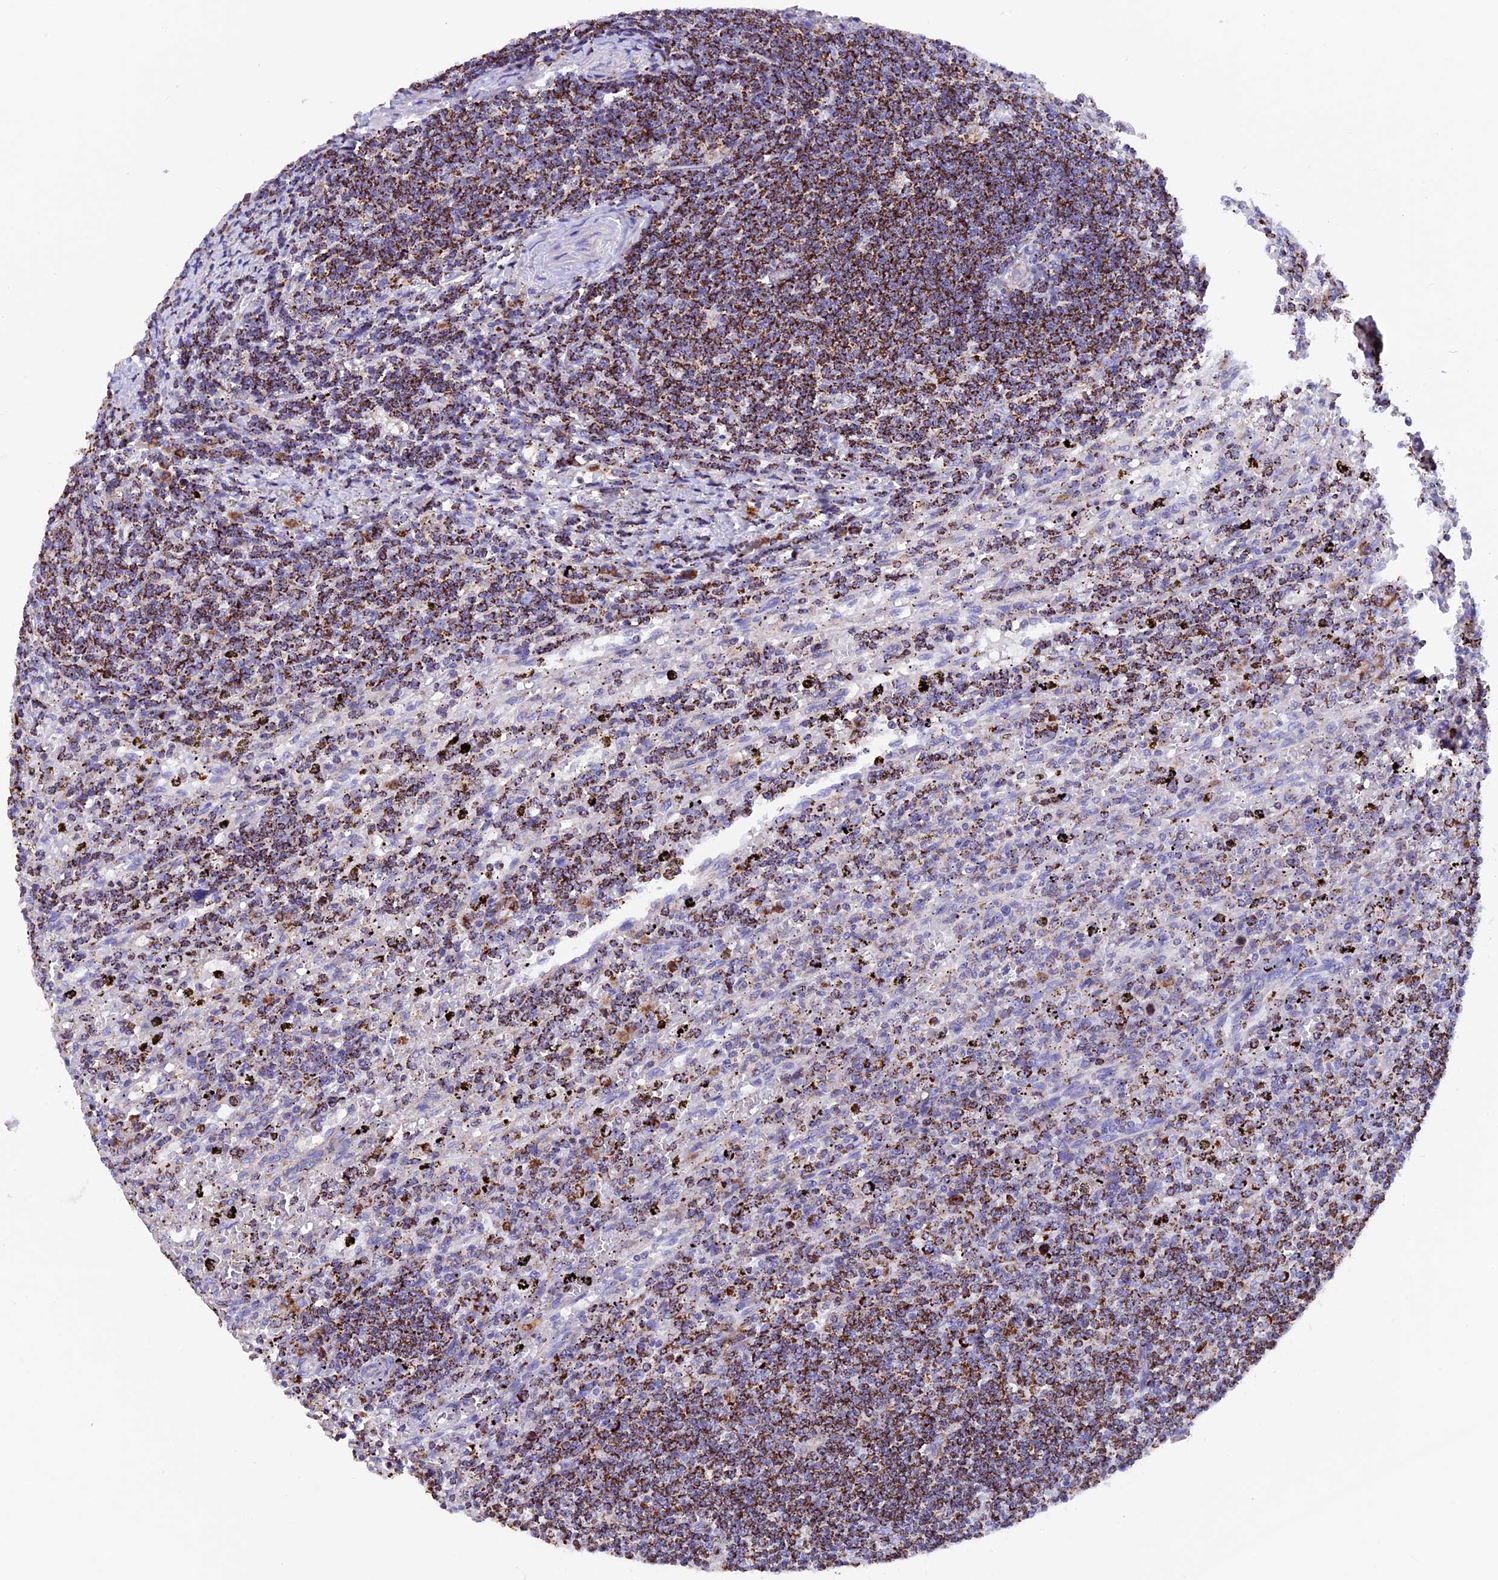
{"staining": {"intensity": "moderate", "quantity": ">75%", "location": "cytoplasmic/membranous"}, "tissue": "lymphoma", "cell_type": "Tumor cells", "image_type": "cancer", "snomed": [{"axis": "morphology", "description": "Malignant lymphoma, non-Hodgkin's type, Low grade"}, {"axis": "topography", "description": "Spleen"}], "caption": "This image exhibits immunohistochemistry staining of human low-grade malignant lymphoma, non-Hodgkin's type, with medium moderate cytoplasmic/membranous positivity in approximately >75% of tumor cells.", "gene": "SLC8B1", "patient": {"sex": "male", "age": 76}}